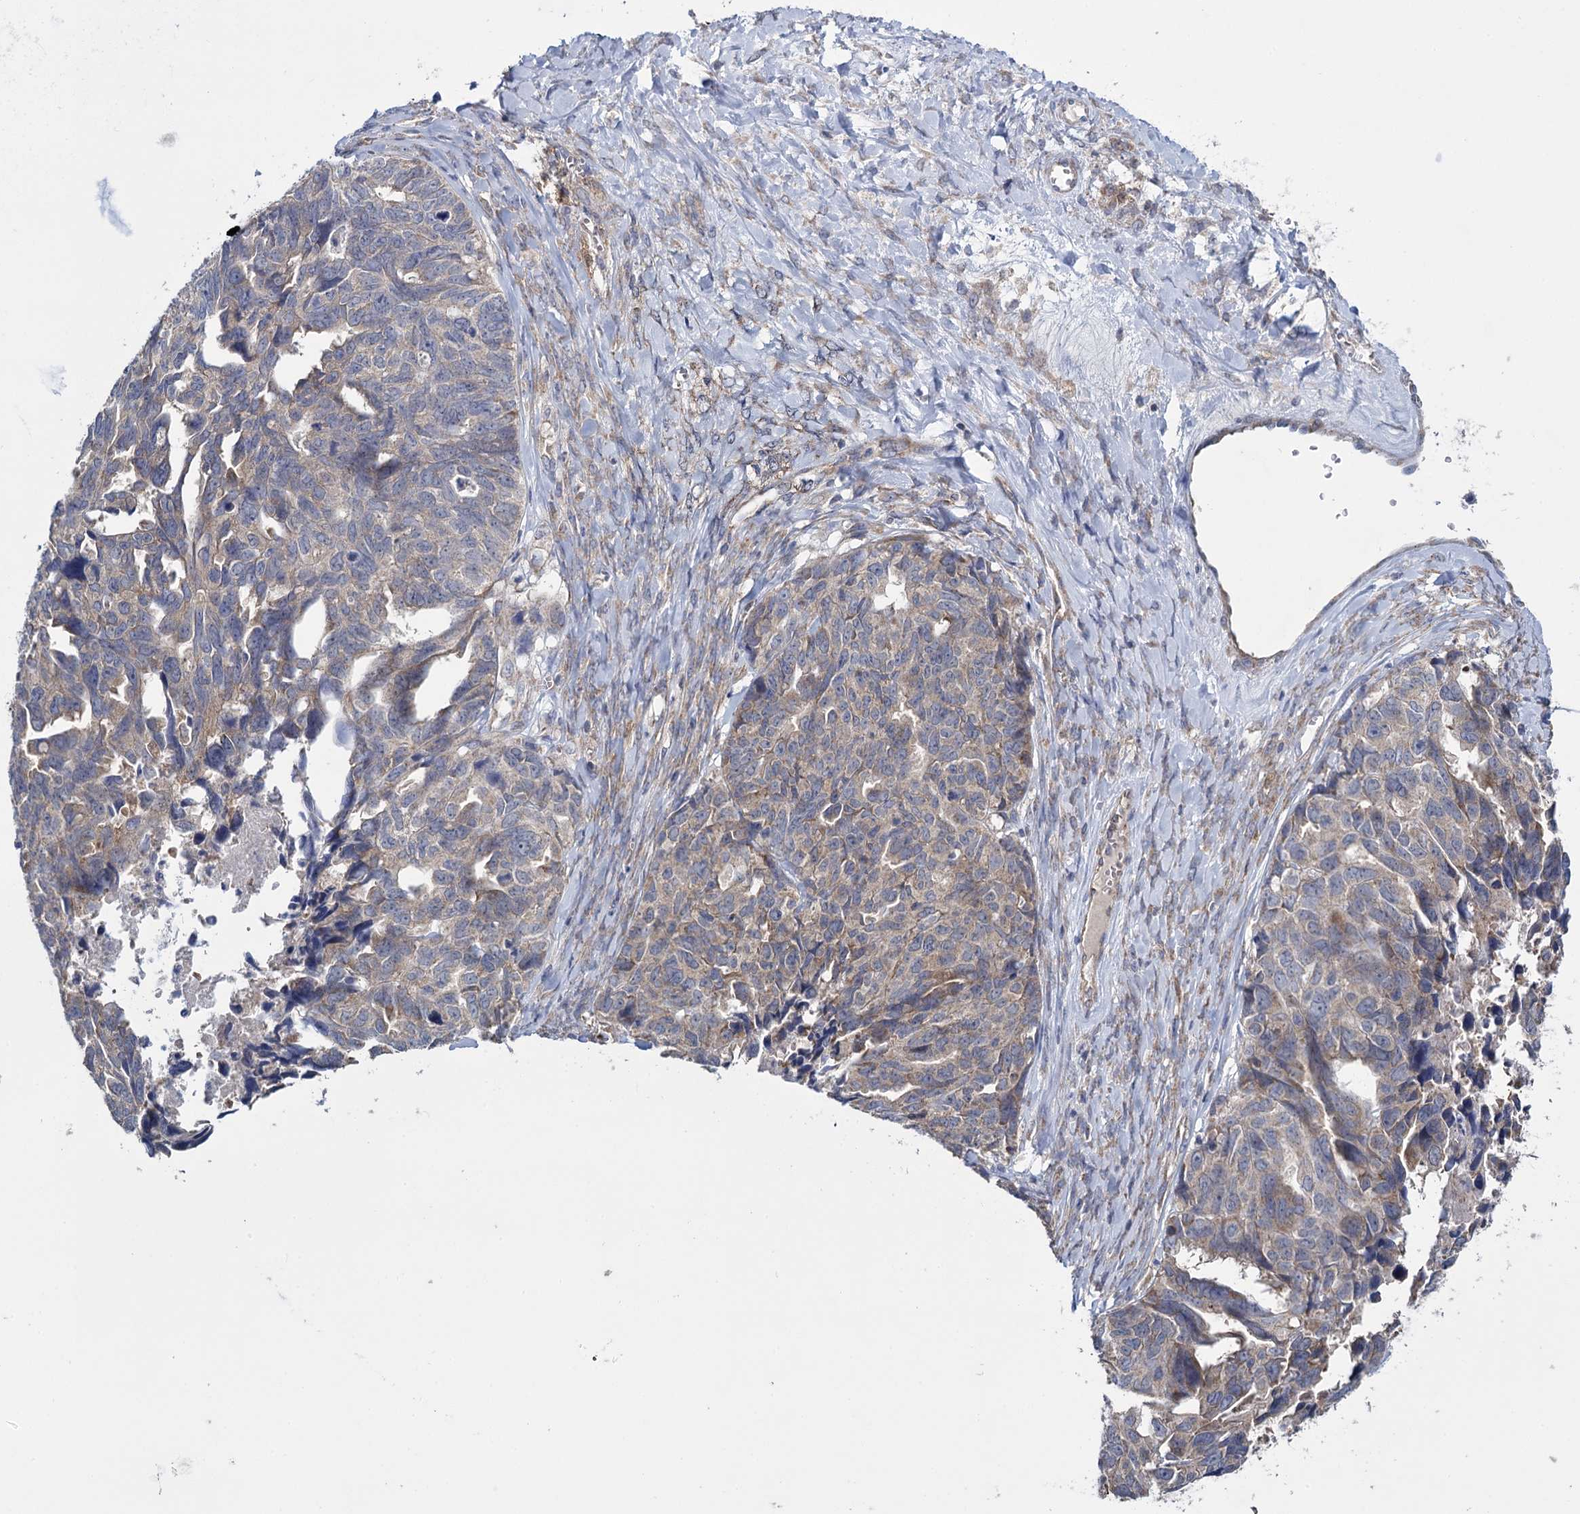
{"staining": {"intensity": "moderate", "quantity": "25%-75%", "location": "cytoplasmic/membranous"}, "tissue": "ovarian cancer", "cell_type": "Tumor cells", "image_type": "cancer", "snomed": [{"axis": "morphology", "description": "Cystadenocarcinoma, serous, NOS"}, {"axis": "topography", "description": "Ovary"}], "caption": "High-power microscopy captured an immunohistochemistry histopathology image of serous cystadenocarcinoma (ovarian), revealing moderate cytoplasmic/membranous positivity in approximately 25%-75% of tumor cells.", "gene": "GSTM2", "patient": {"sex": "female", "age": 79}}